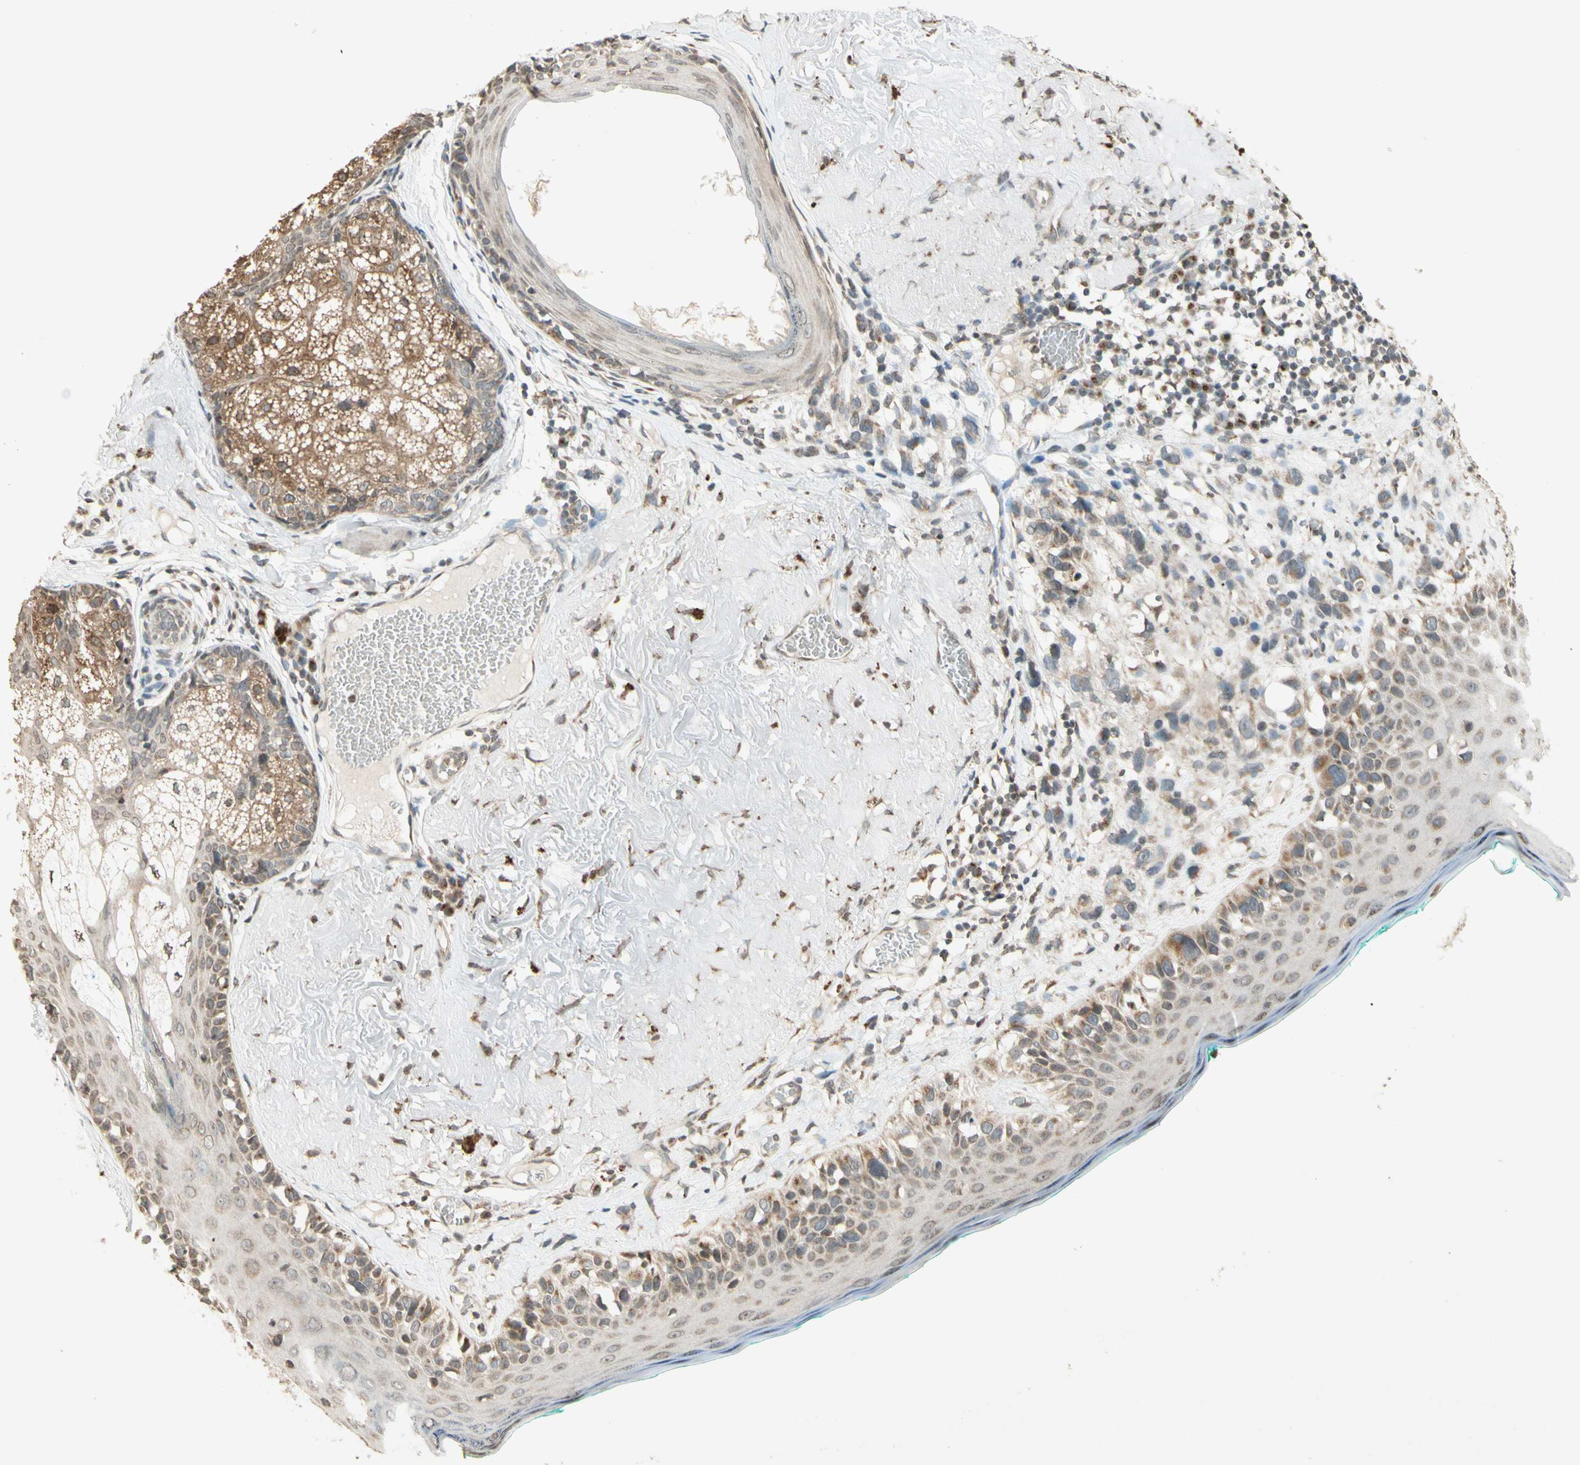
{"staining": {"intensity": "moderate", "quantity": "<25%", "location": "cytoplasmic/membranous"}, "tissue": "melanoma", "cell_type": "Tumor cells", "image_type": "cancer", "snomed": [{"axis": "morphology", "description": "Malignant melanoma in situ"}, {"axis": "morphology", "description": "Malignant melanoma, NOS"}, {"axis": "topography", "description": "Skin"}], "caption": "The micrograph reveals a brown stain indicating the presence of a protein in the cytoplasmic/membranous of tumor cells in melanoma. (IHC, brightfield microscopy, high magnification).", "gene": "CCNI", "patient": {"sex": "female", "age": 88}}